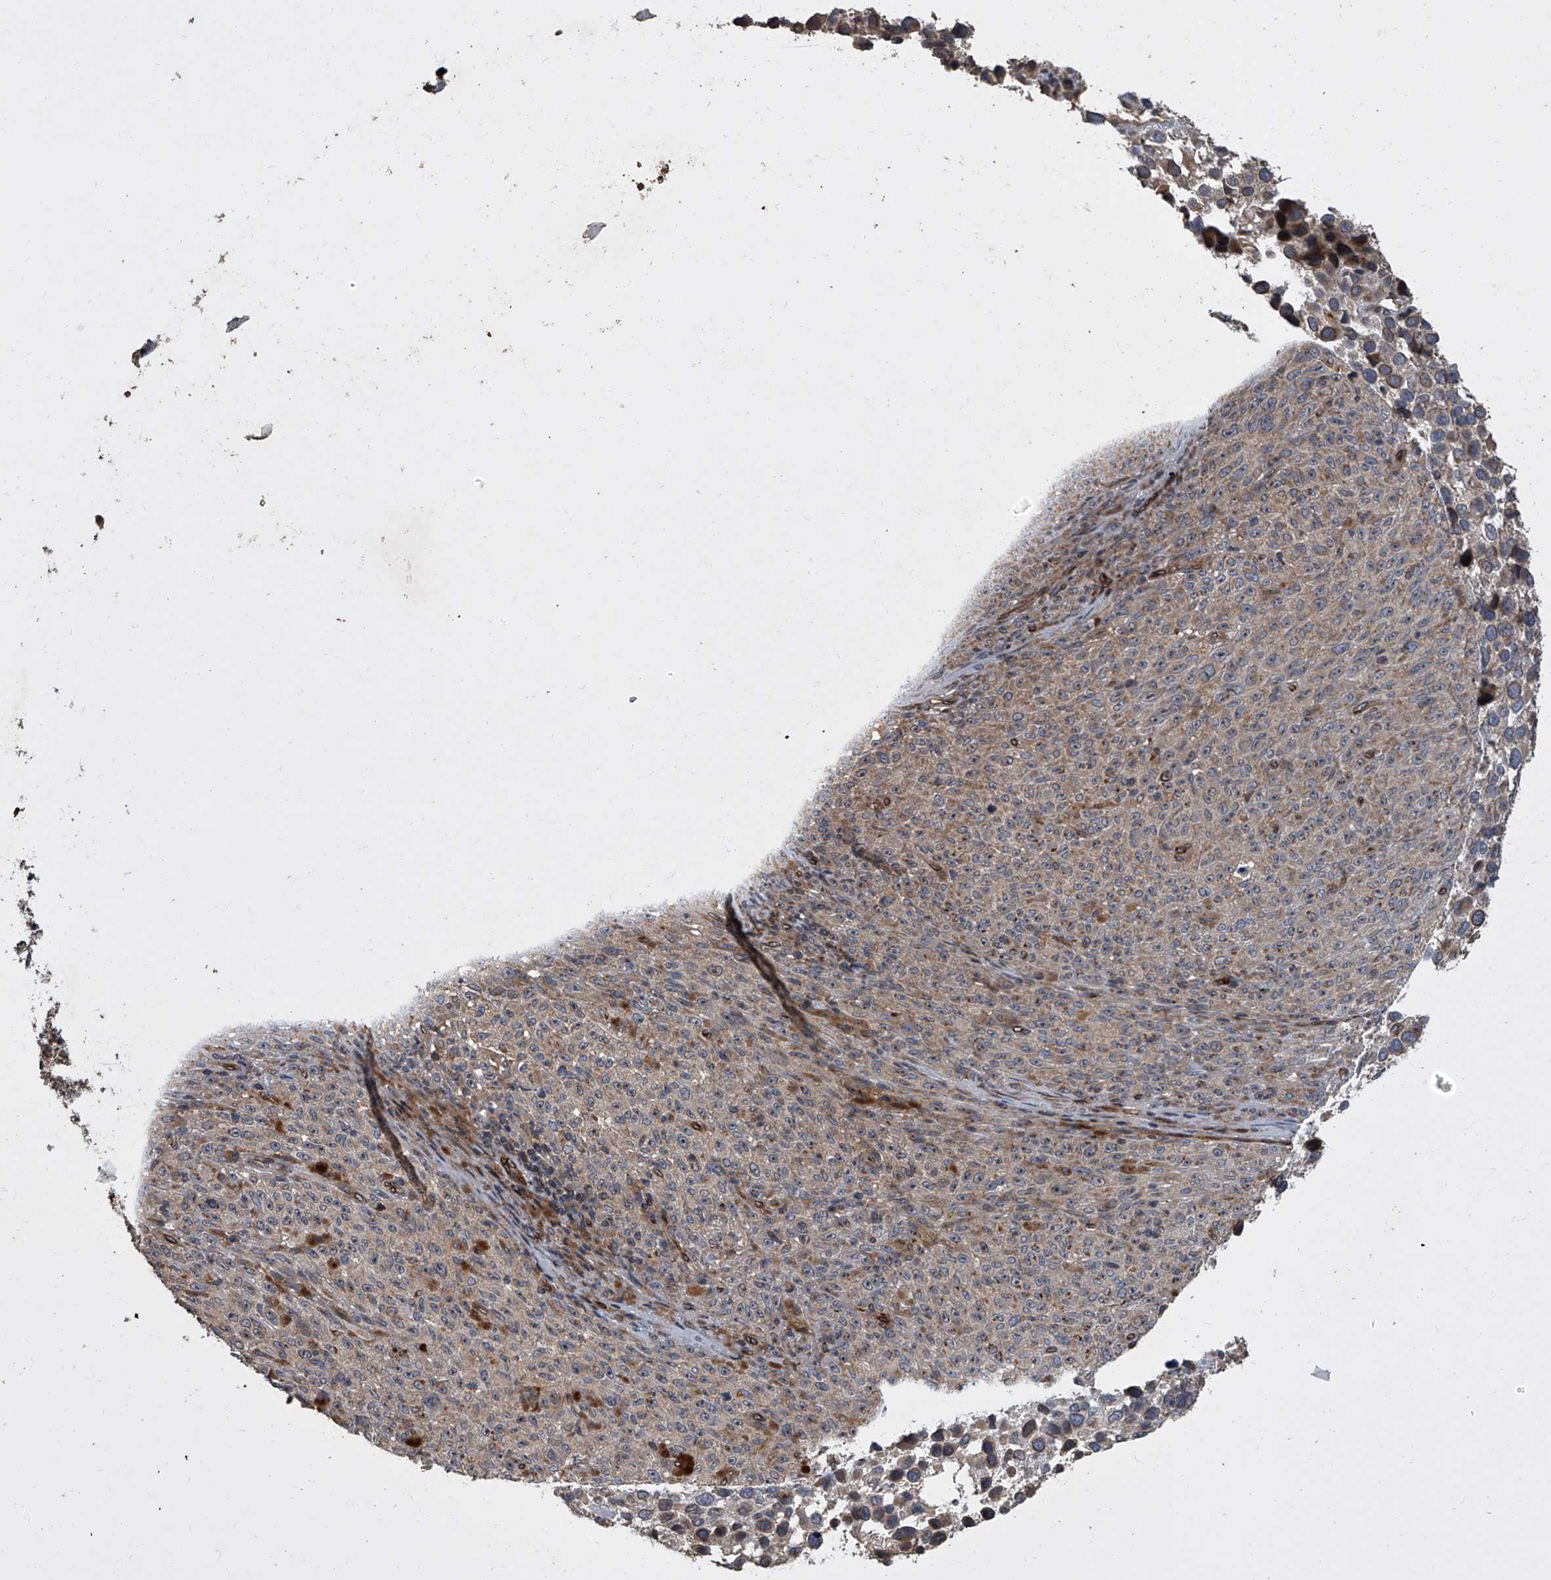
{"staining": {"intensity": "moderate", "quantity": "25%-75%", "location": "nuclear"}, "tissue": "melanoma", "cell_type": "Tumor cells", "image_type": "cancer", "snomed": [{"axis": "morphology", "description": "Malignant melanoma, NOS"}, {"axis": "topography", "description": "Skin"}], "caption": "The image reveals a brown stain indicating the presence of a protein in the nuclear of tumor cells in malignant melanoma. (Stains: DAB in brown, nuclei in blue, Microscopy: brightfield microscopy at high magnification).", "gene": "LRRC8C", "patient": {"sex": "female", "age": 82}}